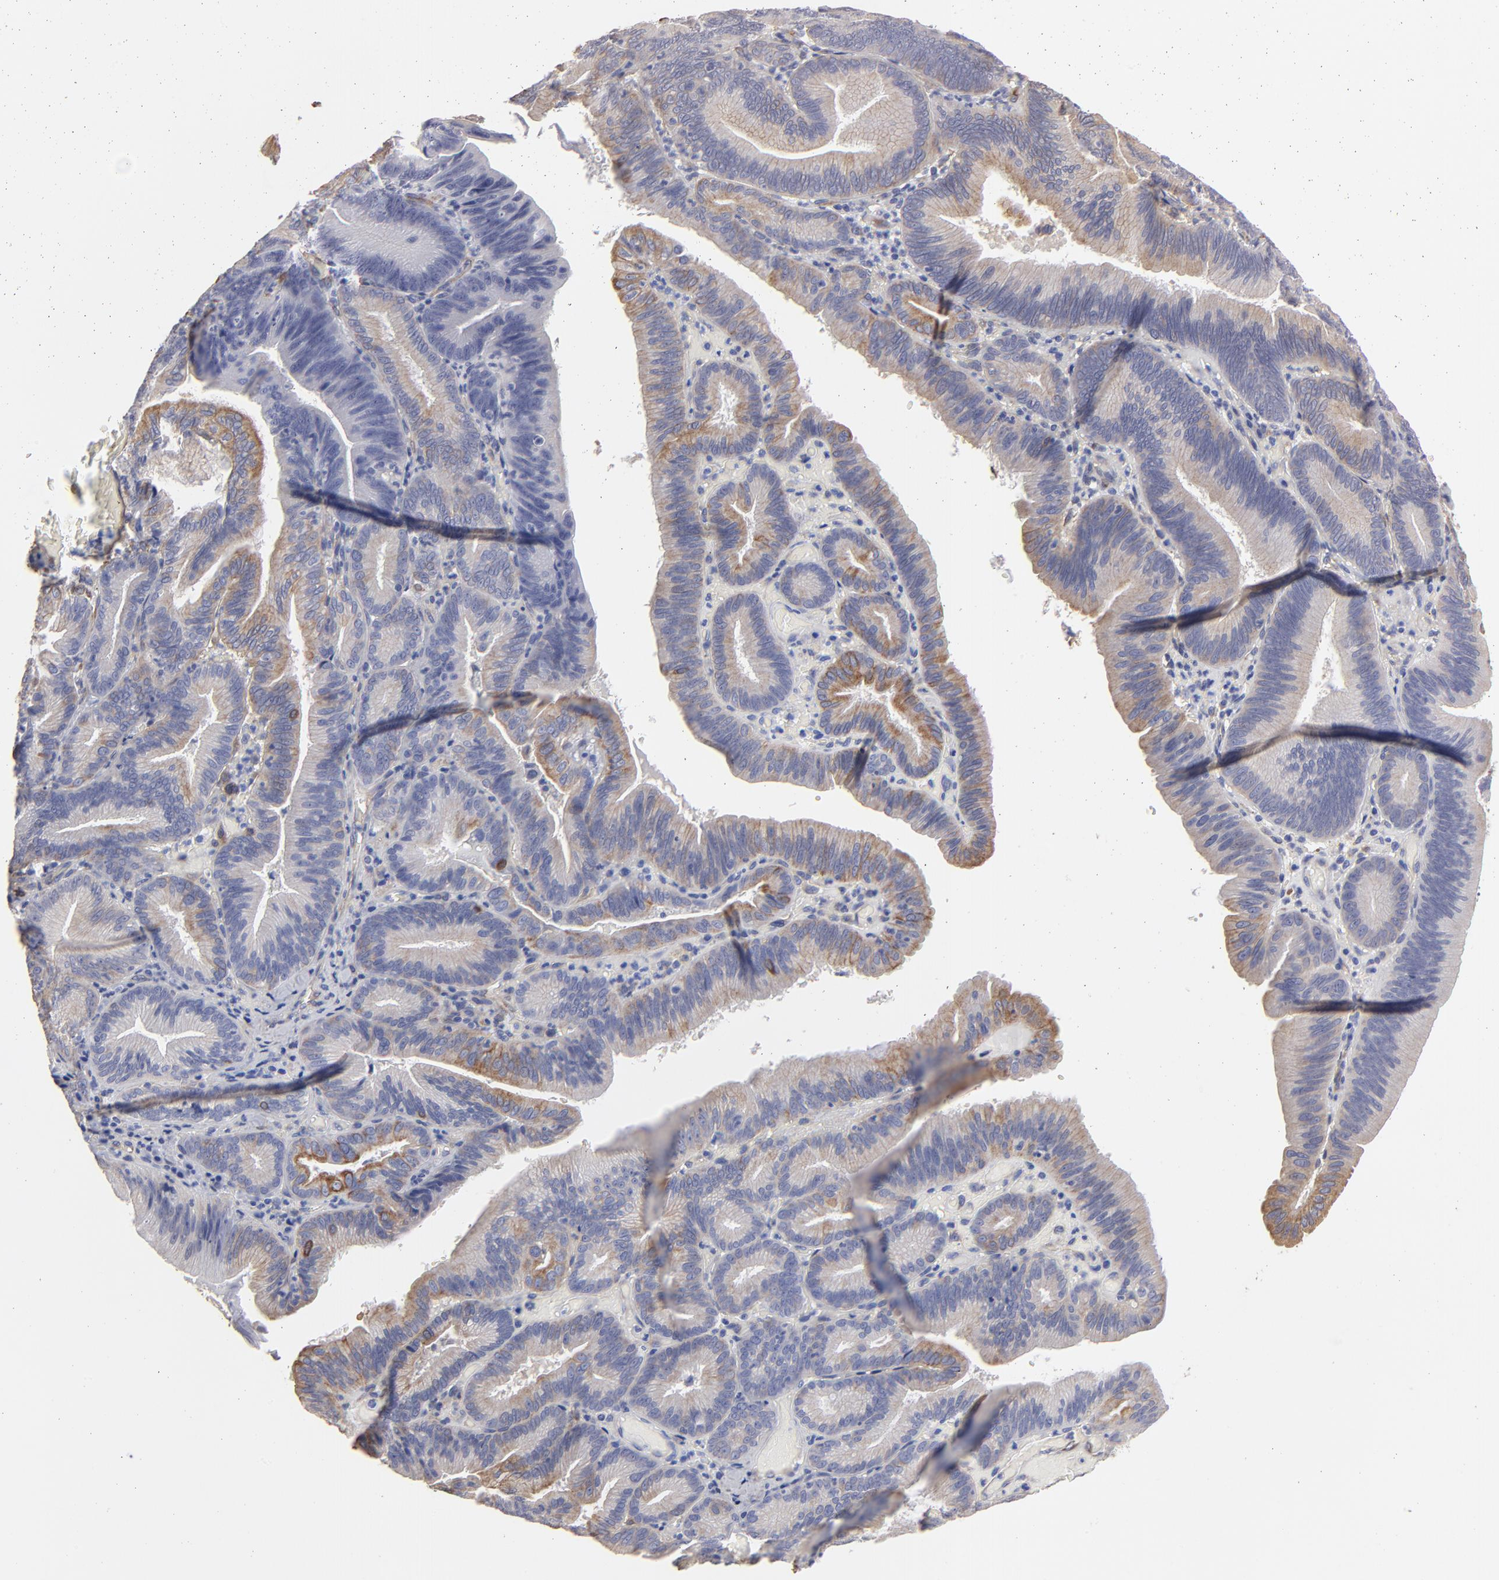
{"staining": {"intensity": "negative", "quantity": "none", "location": "none"}, "tissue": "pancreatic cancer", "cell_type": "Tumor cells", "image_type": "cancer", "snomed": [{"axis": "morphology", "description": "Adenocarcinoma, NOS"}, {"axis": "topography", "description": "Pancreas"}], "caption": "Protein analysis of pancreatic cancer (adenocarcinoma) reveals no significant staining in tumor cells.", "gene": "CILP", "patient": {"sex": "male", "age": 82}}